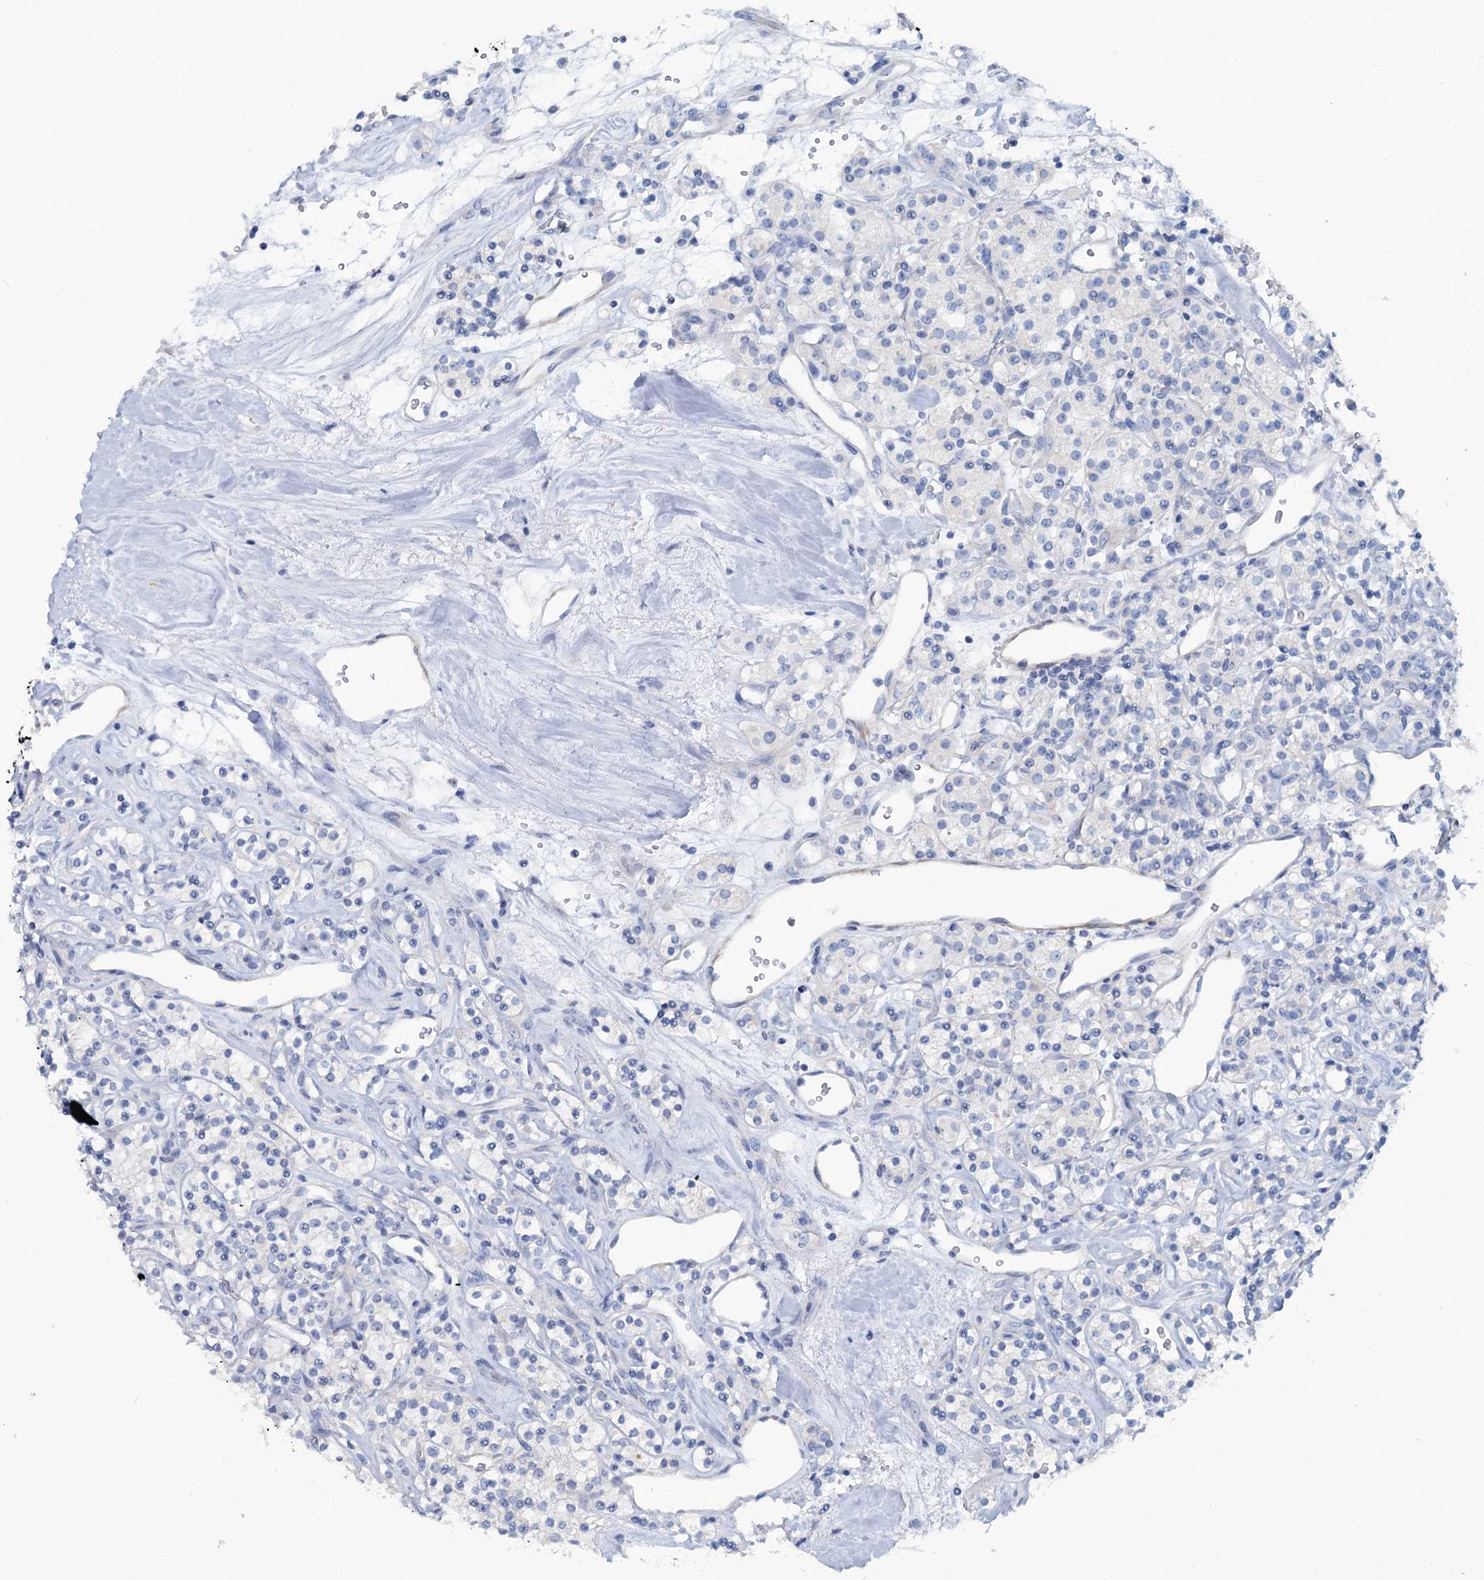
{"staining": {"intensity": "negative", "quantity": "none", "location": "none"}, "tissue": "renal cancer", "cell_type": "Tumor cells", "image_type": "cancer", "snomed": [{"axis": "morphology", "description": "Adenocarcinoma, NOS"}, {"axis": "topography", "description": "Kidney"}], "caption": "Adenocarcinoma (renal) was stained to show a protein in brown. There is no significant staining in tumor cells.", "gene": "SLC1A3", "patient": {"sex": "male", "age": 77}}